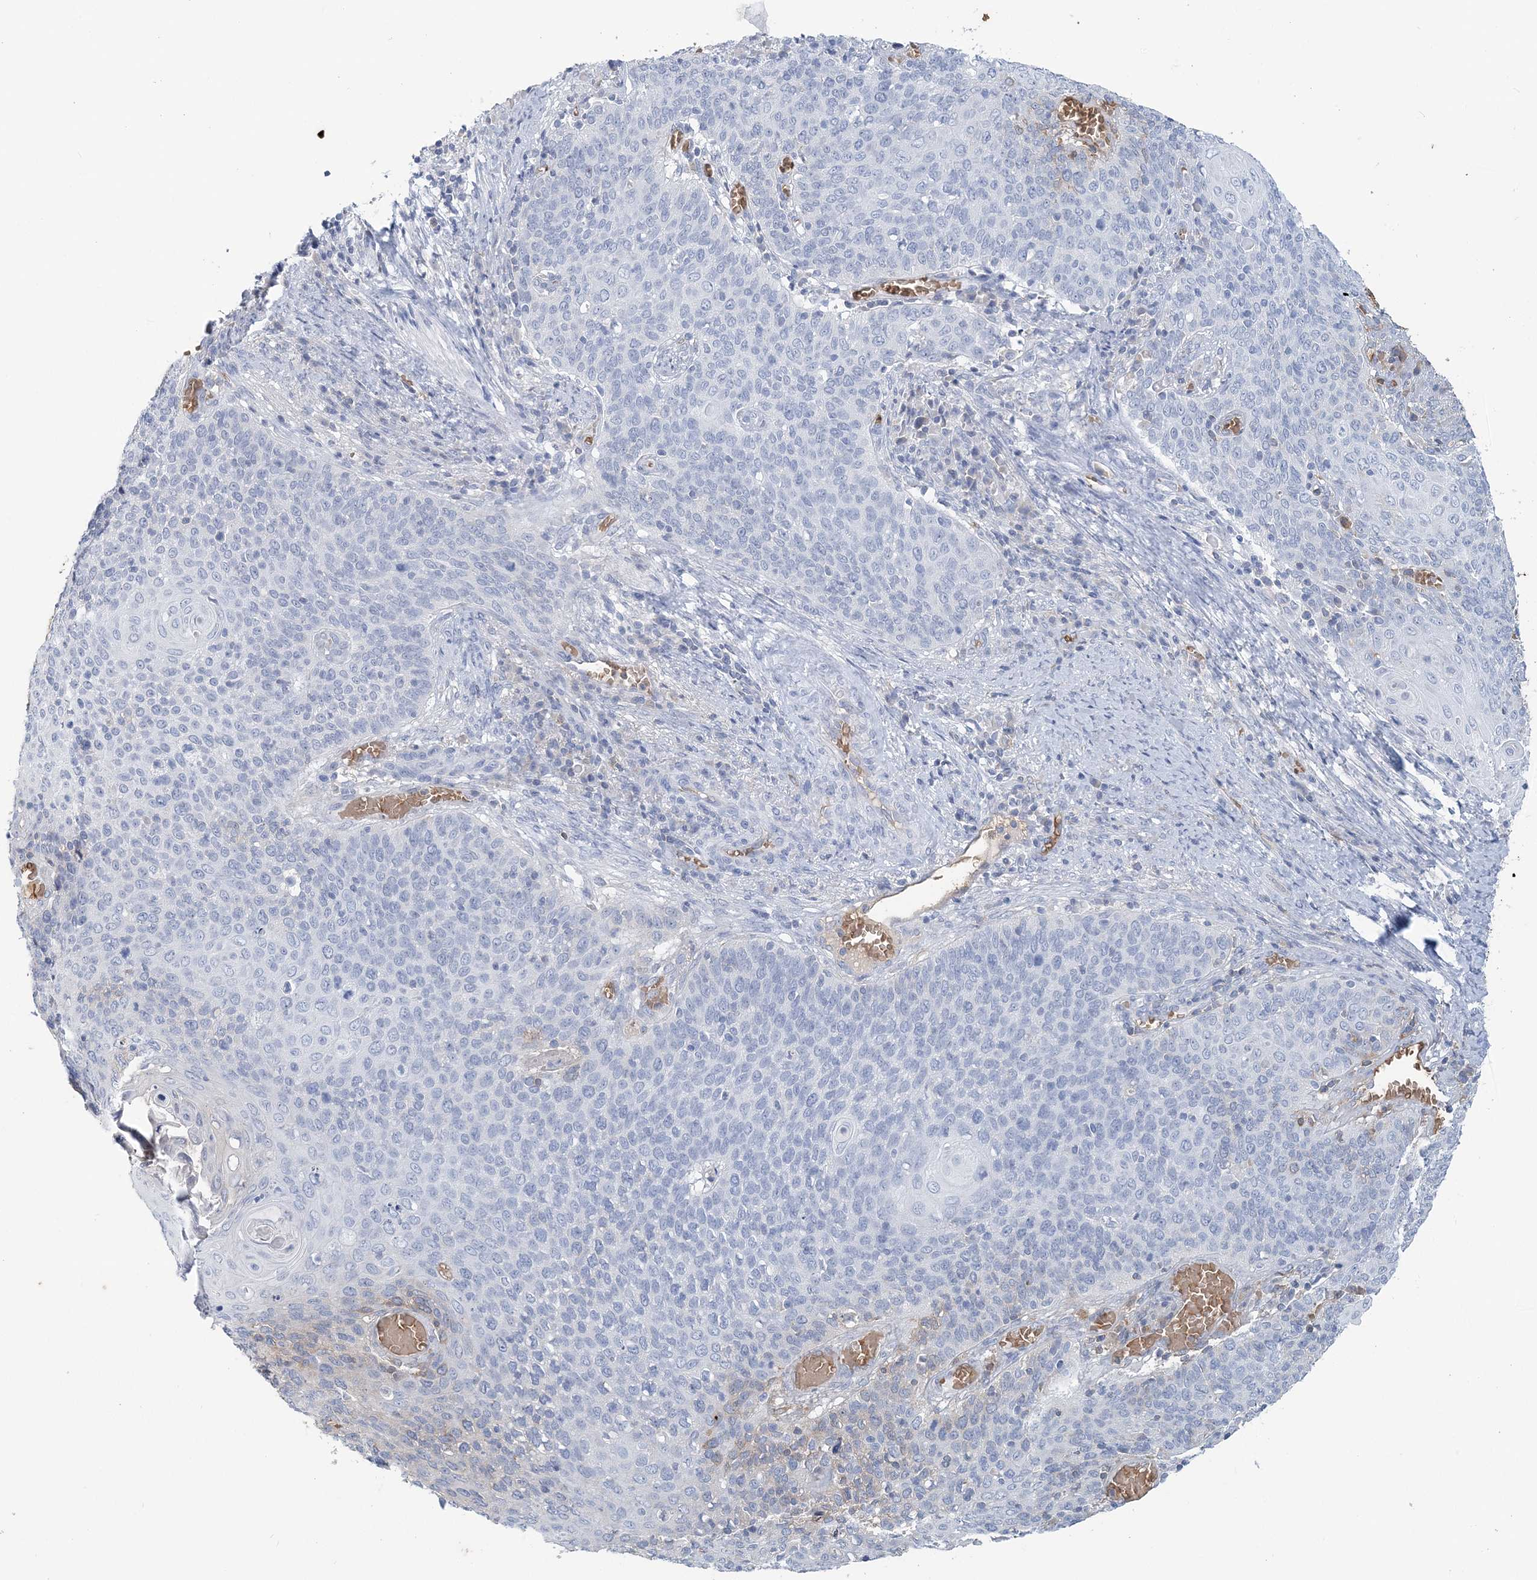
{"staining": {"intensity": "negative", "quantity": "none", "location": "none"}, "tissue": "cervical cancer", "cell_type": "Tumor cells", "image_type": "cancer", "snomed": [{"axis": "morphology", "description": "Squamous cell carcinoma, NOS"}, {"axis": "topography", "description": "Cervix"}], "caption": "Cervical cancer stained for a protein using IHC shows no positivity tumor cells.", "gene": "HBD", "patient": {"sex": "female", "age": 39}}